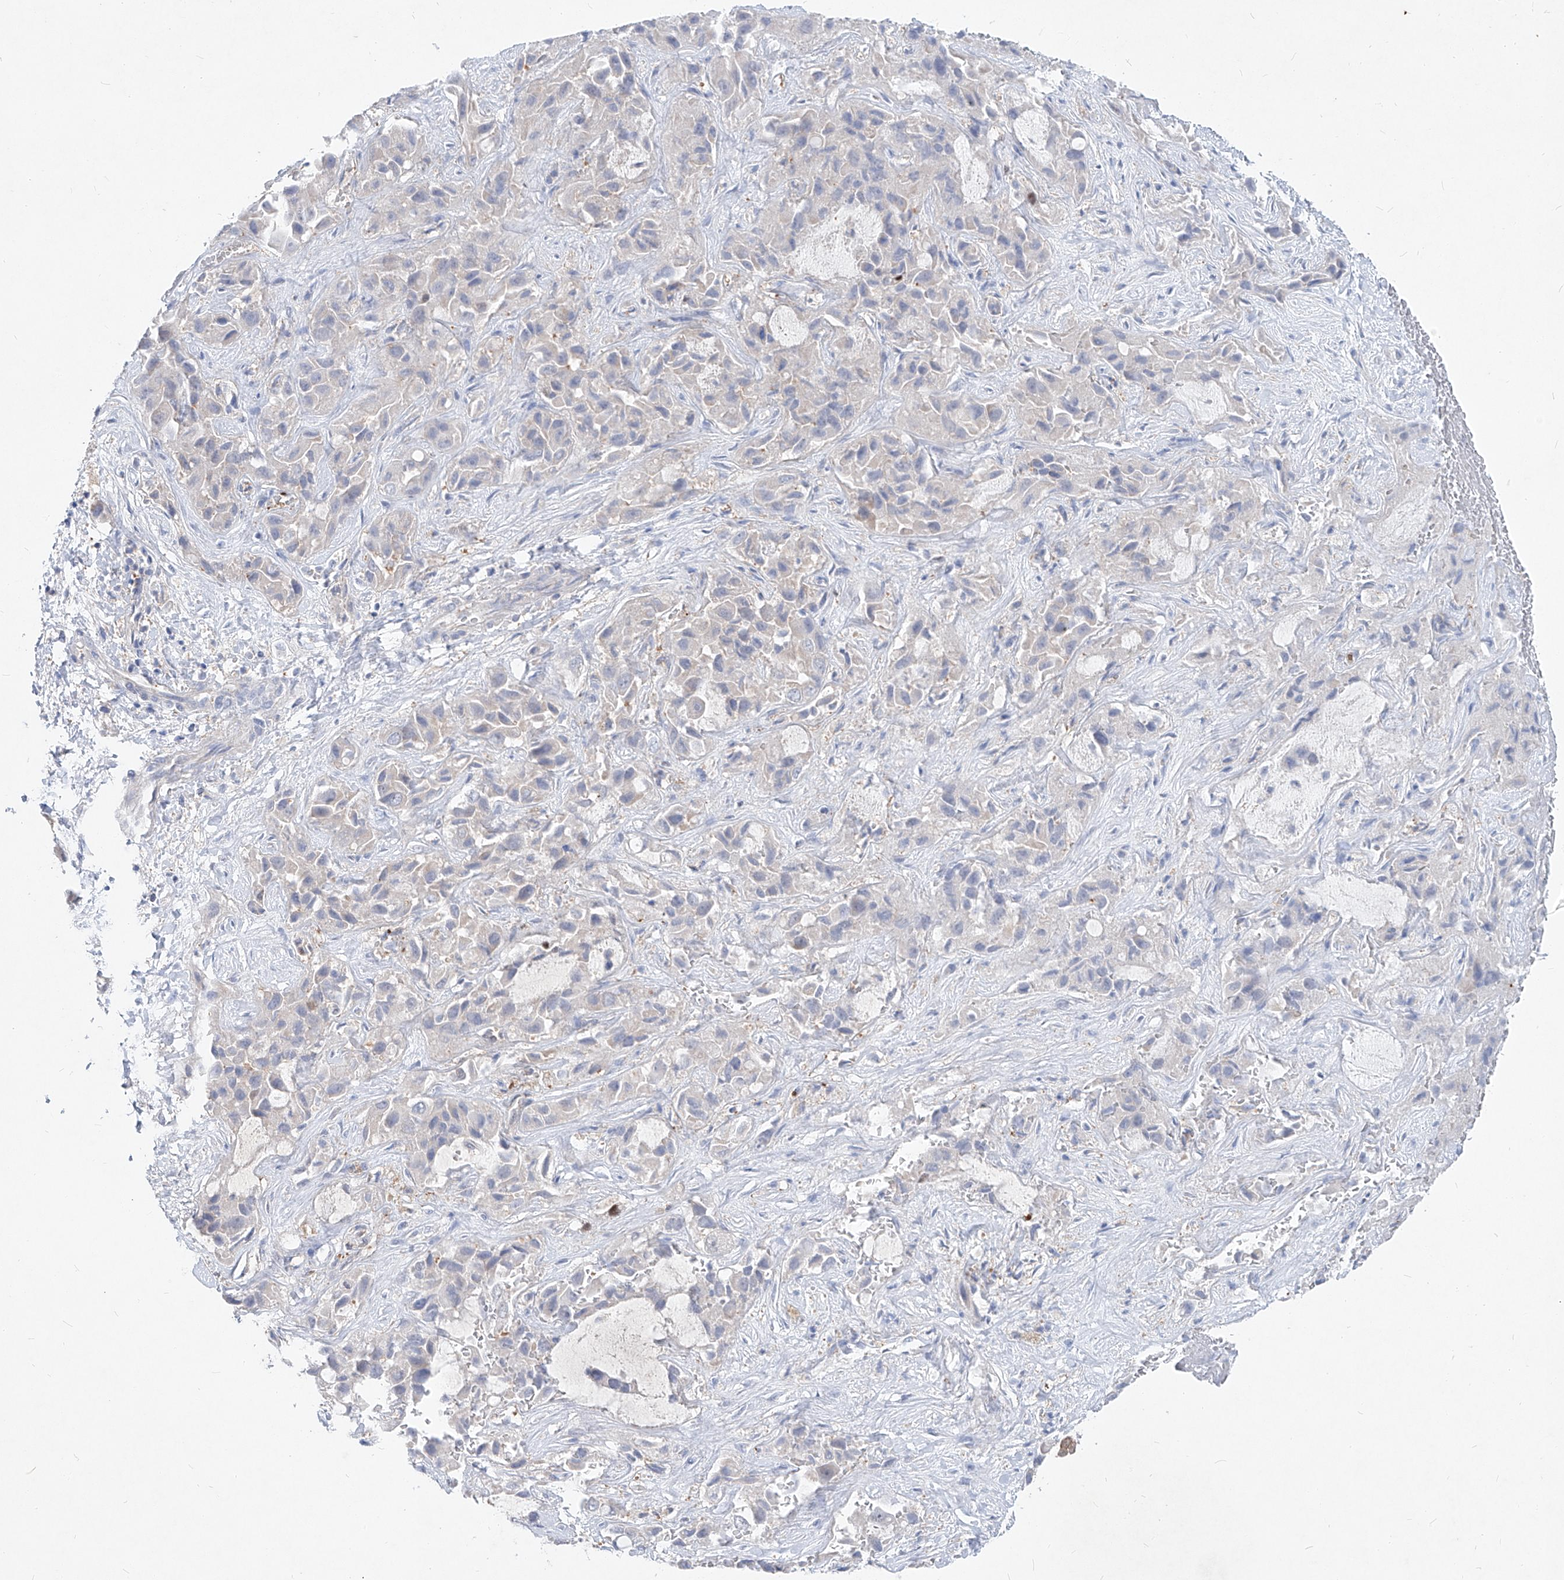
{"staining": {"intensity": "negative", "quantity": "none", "location": "none"}, "tissue": "liver cancer", "cell_type": "Tumor cells", "image_type": "cancer", "snomed": [{"axis": "morphology", "description": "Cholangiocarcinoma"}, {"axis": "topography", "description": "Liver"}], "caption": "DAB (3,3'-diaminobenzidine) immunohistochemical staining of liver cholangiocarcinoma shows no significant positivity in tumor cells.", "gene": "UFL1", "patient": {"sex": "female", "age": 52}}